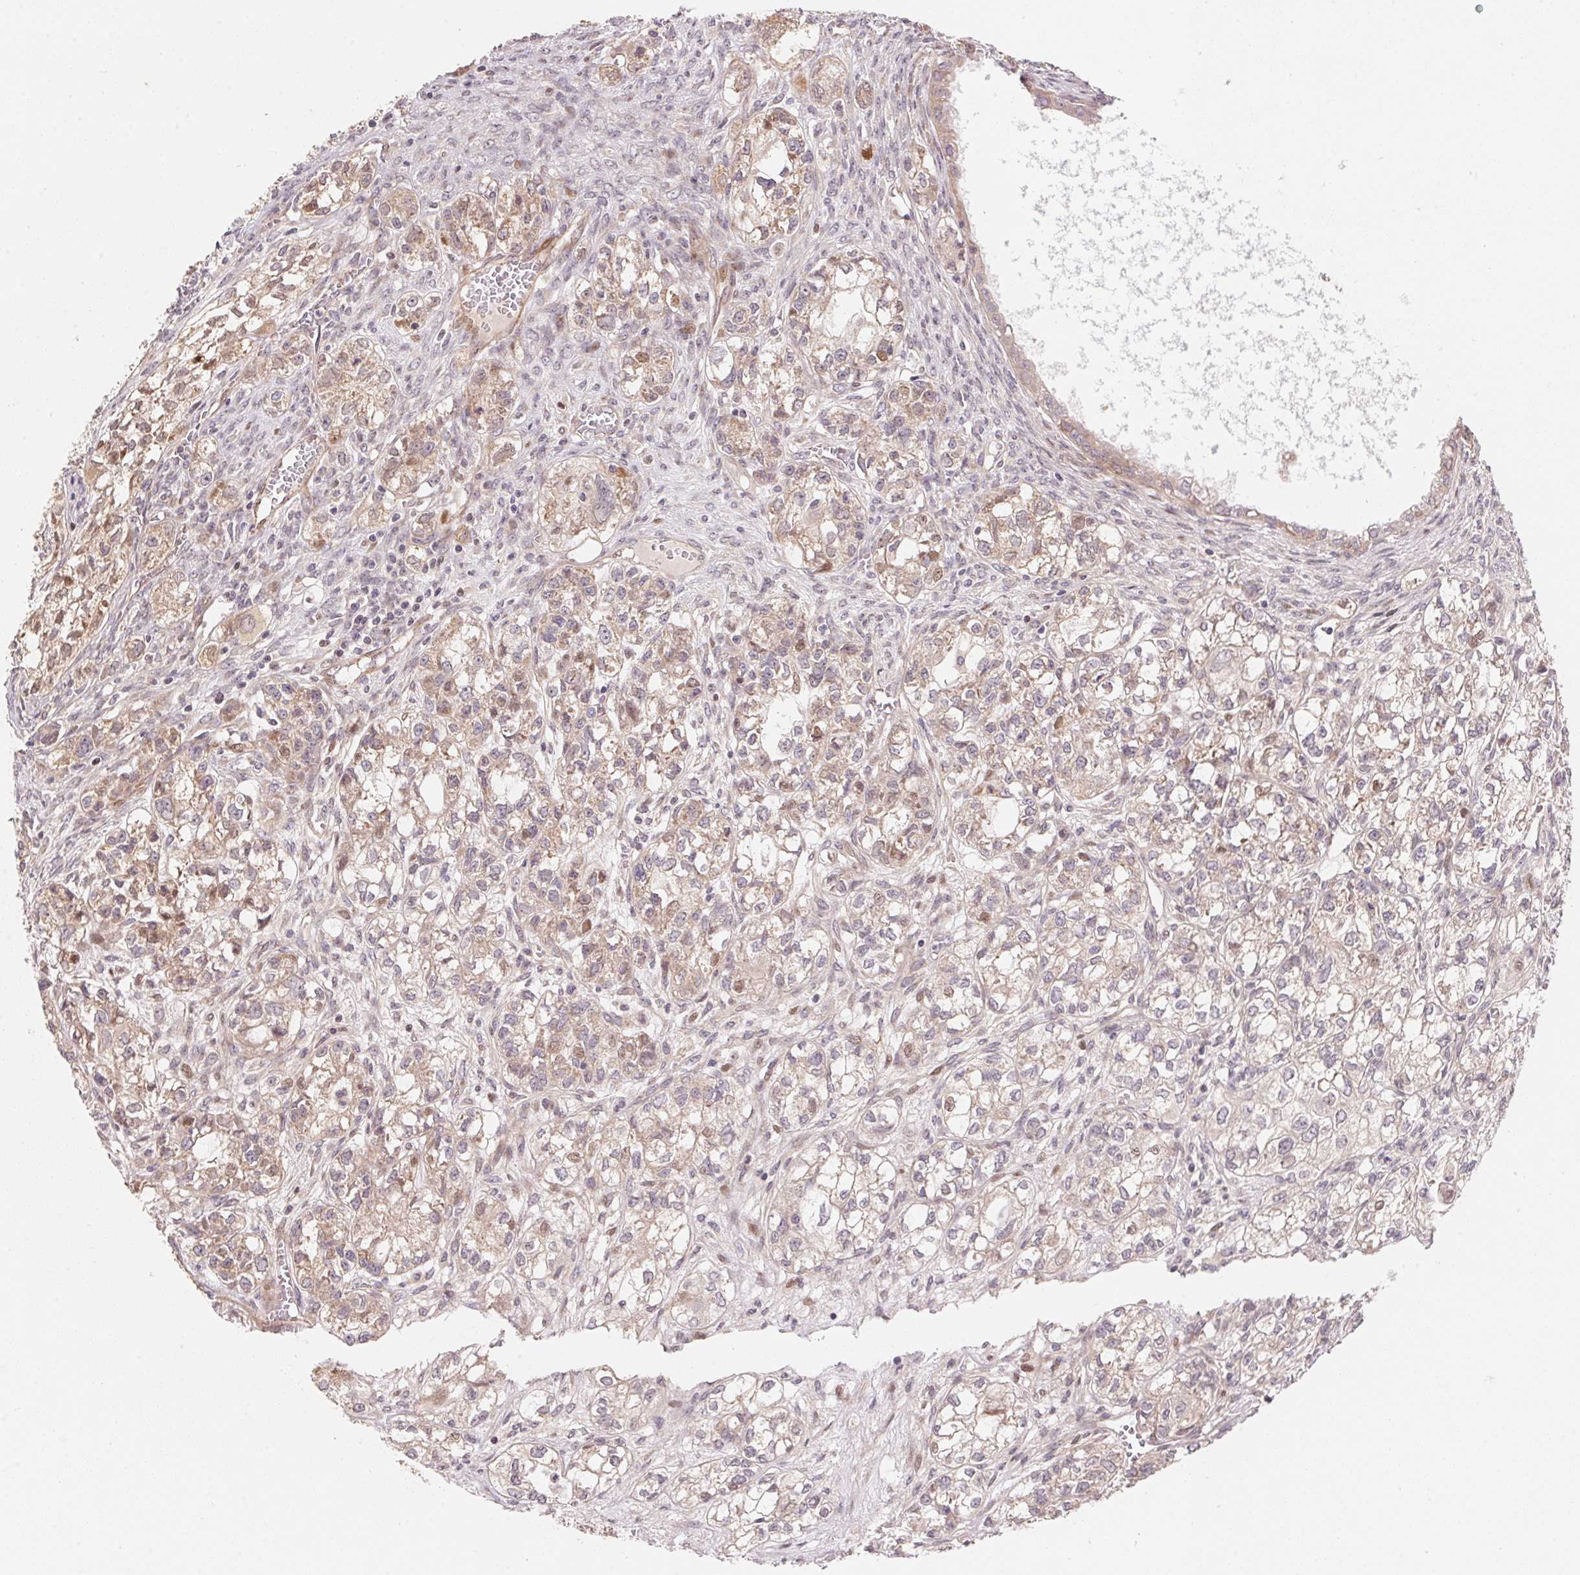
{"staining": {"intensity": "weak", "quantity": "25%-75%", "location": "cytoplasmic/membranous"}, "tissue": "ovarian cancer", "cell_type": "Tumor cells", "image_type": "cancer", "snomed": [{"axis": "morphology", "description": "Carcinoma, endometroid"}, {"axis": "topography", "description": "Ovary"}], "caption": "Ovarian cancer stained with DAB (3,3'-diaminobenzidine) immunohistochemistry (IHC) exhibits low levels of weak cytoplasmic/membranous expression in approximately 25%-75% of tumor cells. (Stains: DAB (3,3'-diaminobenzidine) in brown, nuclei in blue, Microscopy: brightfield microscopy at high magnification).", "gene": "TNIP2", "patient": {"sex": "female", "age": 64}}